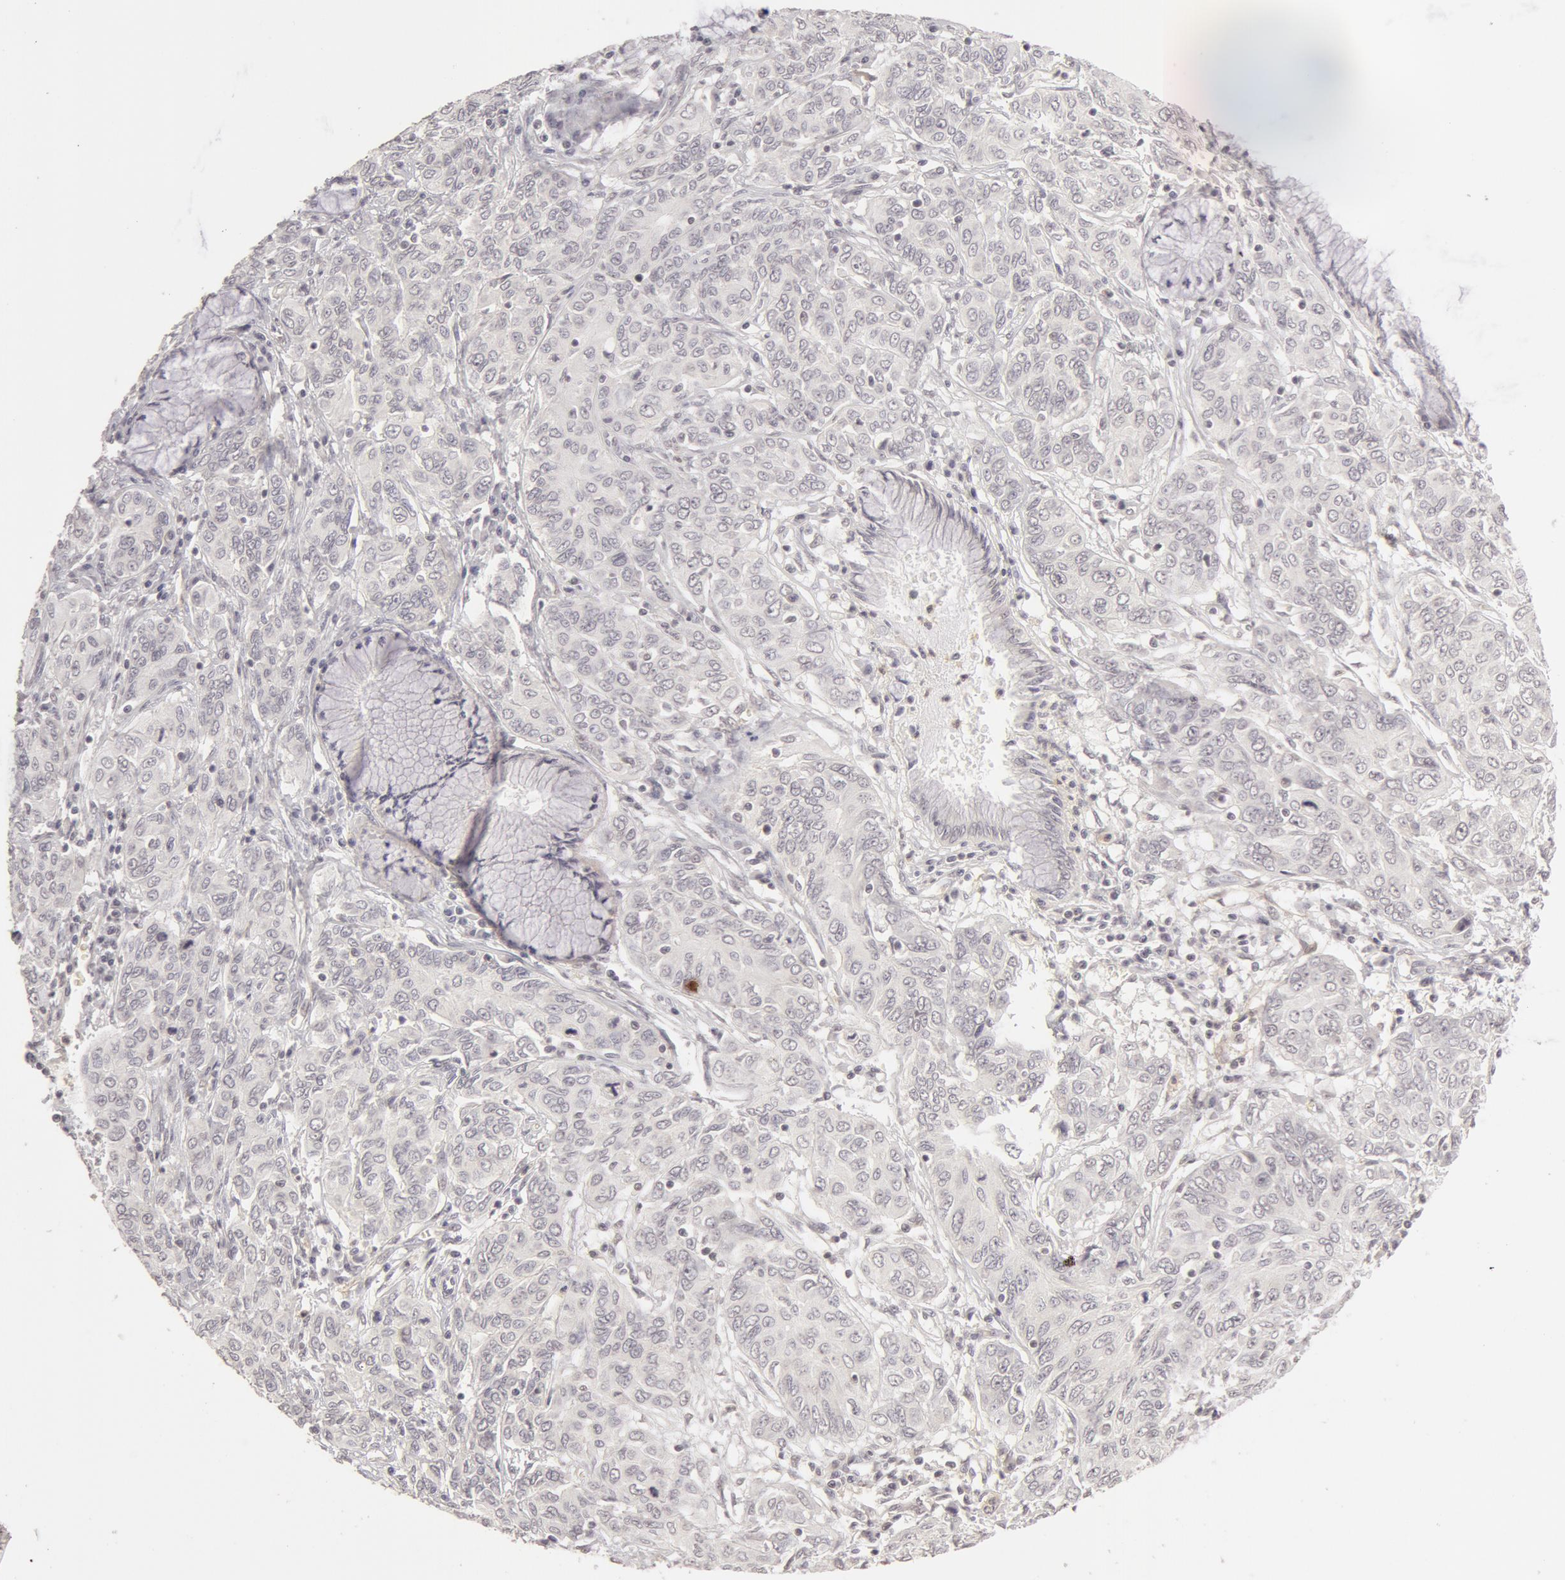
{"staining": {"intensity": "negative", "quantity": "none", "location": "none"}, "tissue": "cervical cancer", "cell_type": "Tumor cells", "image_type": "cancer", "snomed": [{"axis": "morphology", "description": "Squamous cell carcinoma, NOS"}, {"axis": "topography", "description": "Cervix"}], "caption": "Immunohistochemistry photomicrograph of neoplastic tissue: cervical cancer stained with DAB exhibits no significant protein staining in tumor cells. The staining is performed using DAB (3,3'-diaminobenzidine) brown chromogen with nuclei counter-stained in using hematoxylin.", "gene": "ADAM10", "patient": {"sex": "female", "age": 38}}